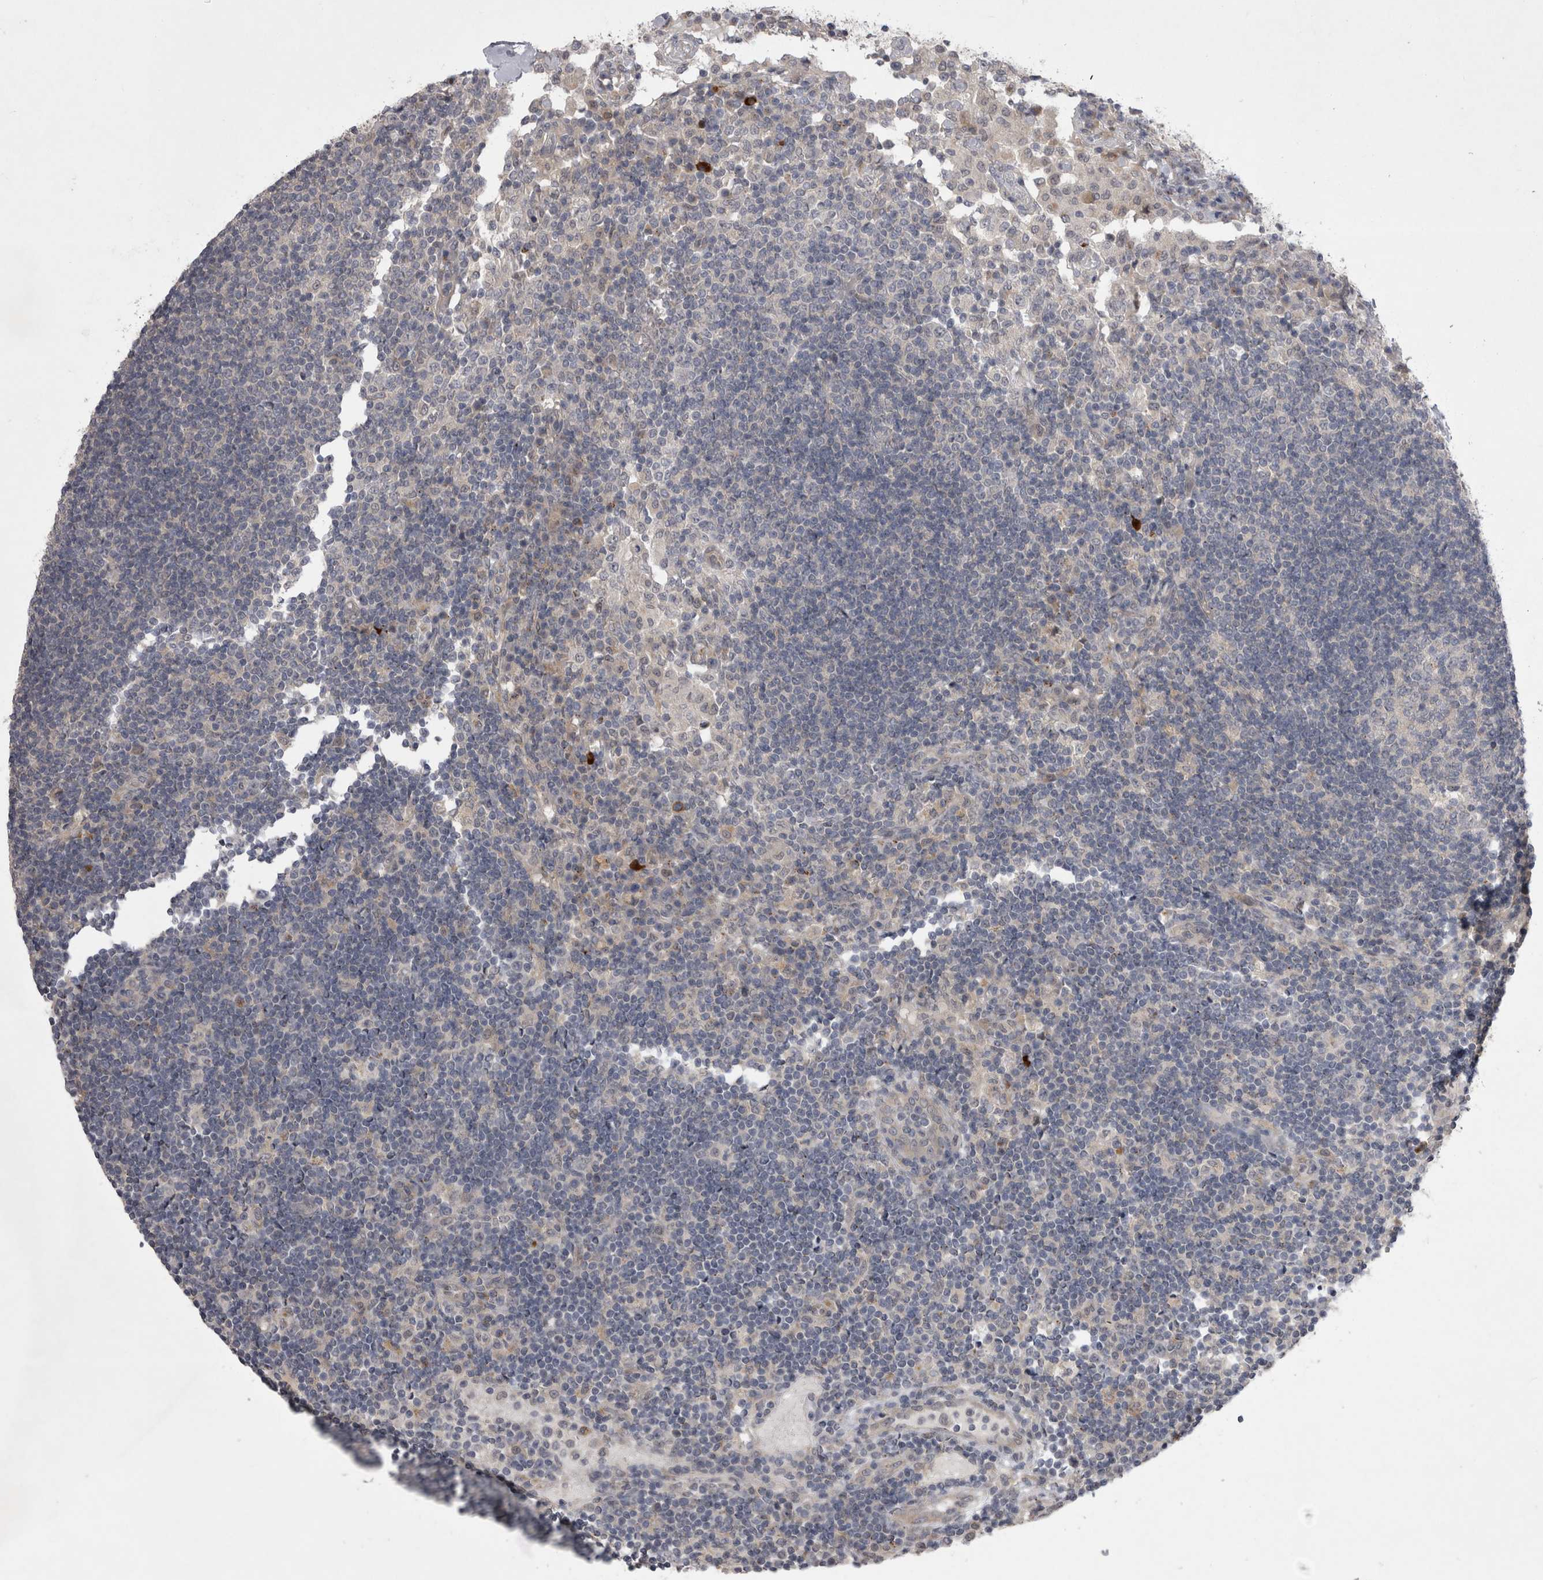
{"staining": {"intensity": "negative", "quantity": "none", "location": "none"}, "tissue": "lymph node", "cell_type": "Germinal center cells", "image_type": "normal", "snomed": [{"axis": "morphology", "description": "Normal tissue, NOS"}, {"axis": "topography", "description": "Lymph node"}], "caption": "Immunohistochemistry histopathology image of benign lymph node stained for a protein (brown), which displays no staining in germinal center cells.", "gene": "CTBS", "patient": {"sex": "female", "age": 53}}